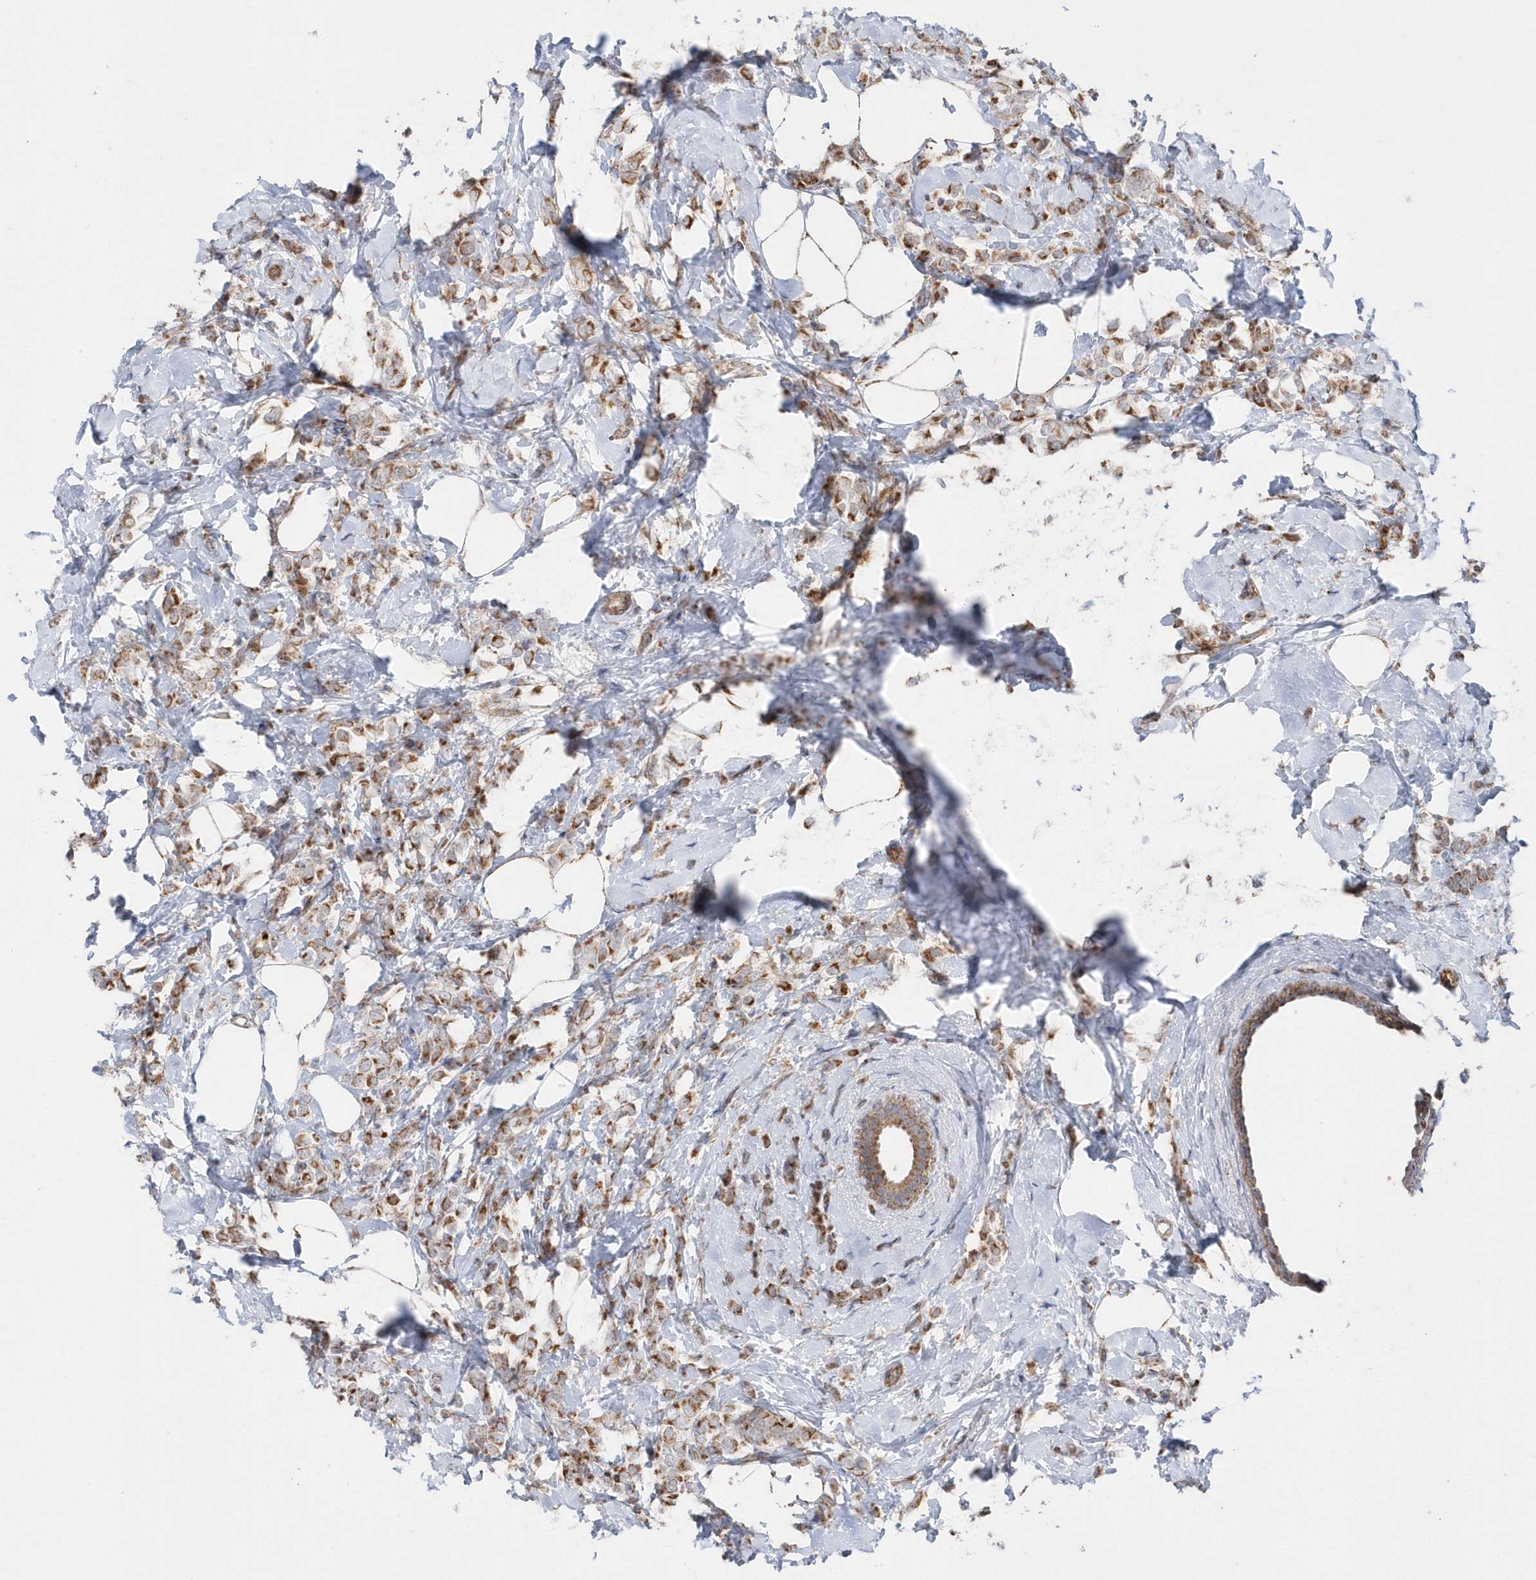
{"staining": {"intensity": "moderate", "quantity": ">75%", "location": "cytoplasmic/membranous"}, "tissue": "breast cancer", "cell_type": "Tumor cells", "image_type": "cancer", "snomed": [{"axis": "morphology", "description": "Lobular carcinoma"}, {"axis": "topography", "description": "Breast"}], "caption": "This is a histology image of immunohistochemistry staining of breast cancer, which shows moderate staining in the cytoplasmic/membranous of tumor cells.", "gene": "OPA1", "patient": {"sex": "female", "age": 47}}